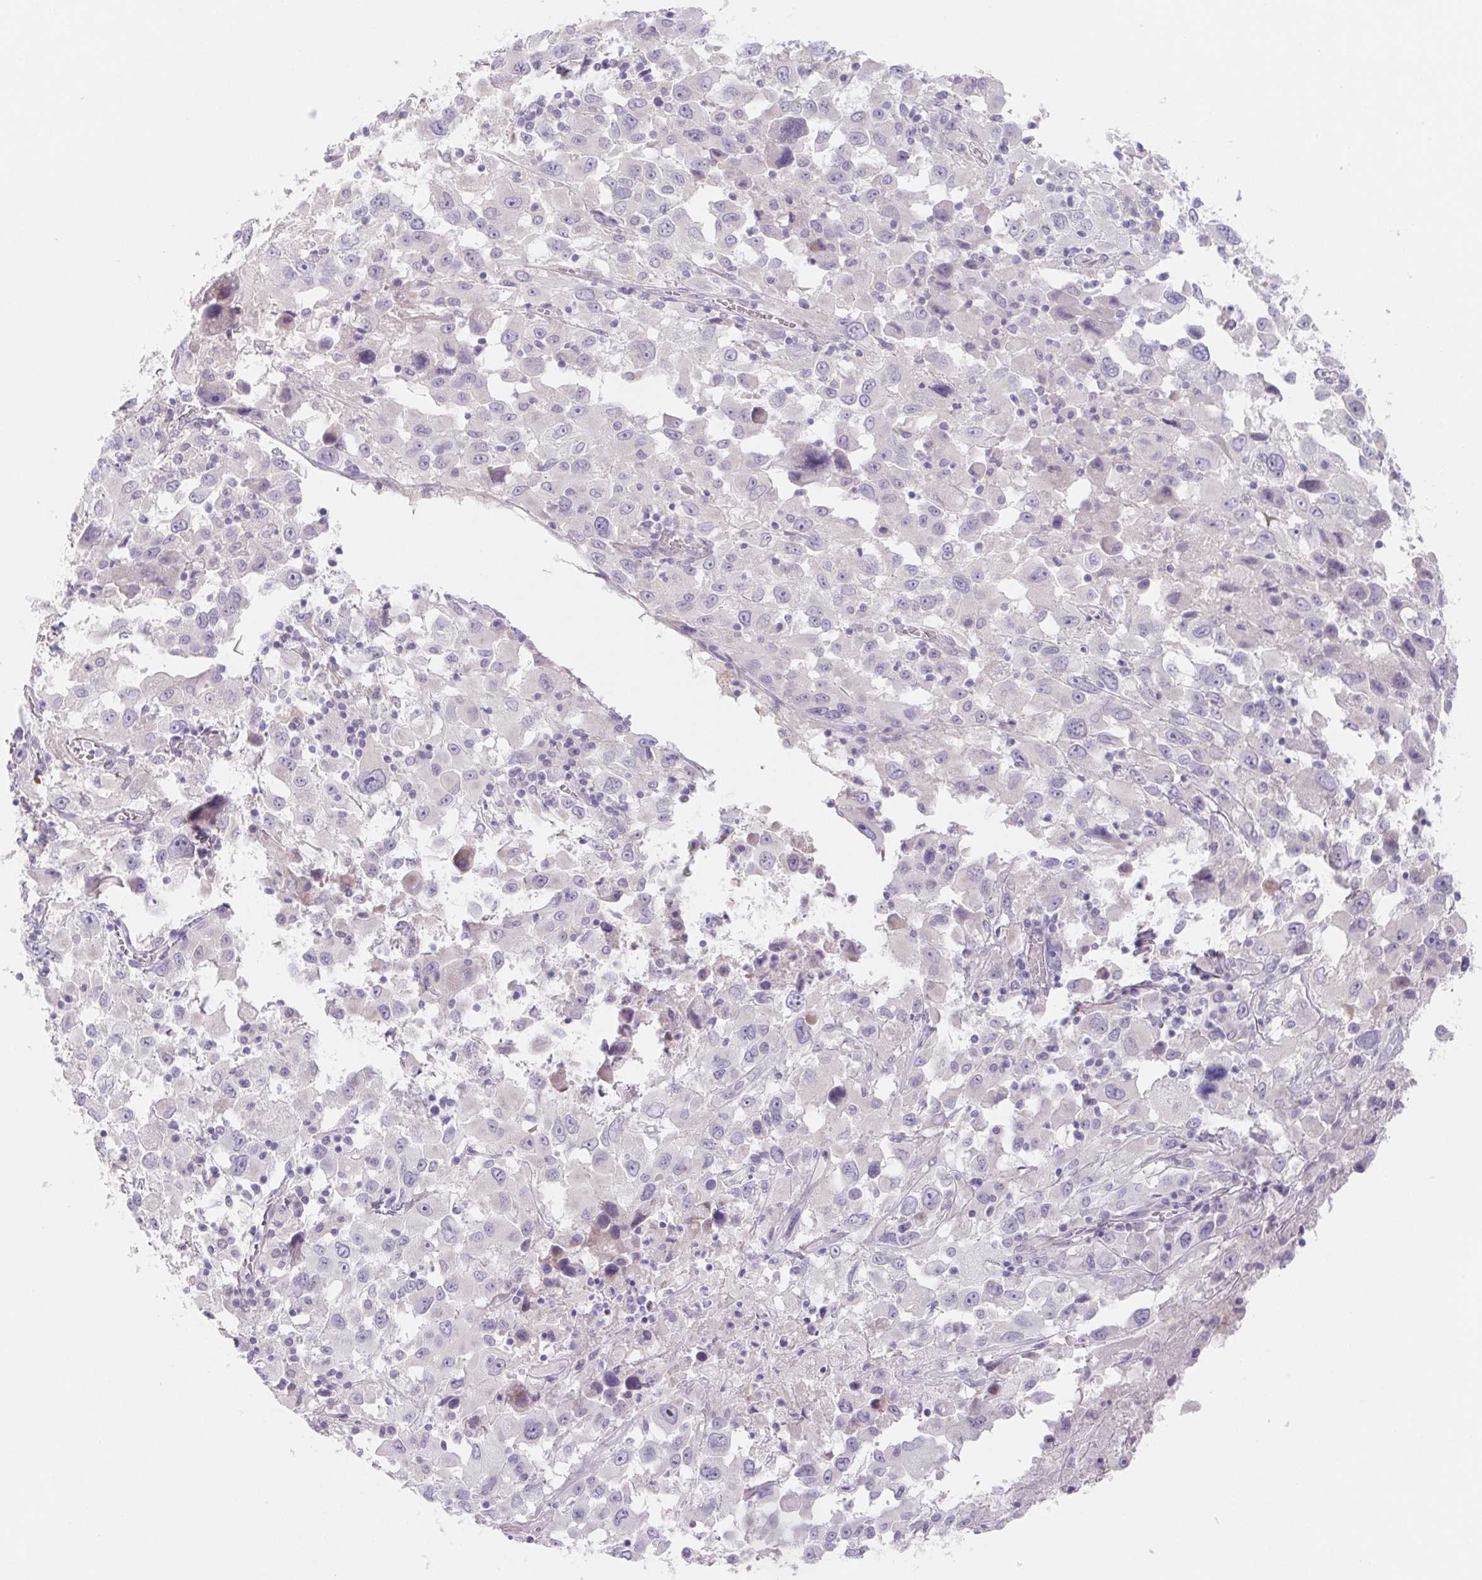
{"staining": {"intensity": "negative", "quantity": "none", "location": "none"}, "tissue": "melanoma", "cell_type": "Tumor cells", "image_type": "cancer", "snomed": [{"axis": "morphology", "description": "Malignant melanoma, Metastatic site"}, {"axis": "topography", "description": "Soft tissue"}], "caption": "IHC of melanoma displays no expression in tumor cells.", "gene": "CTNND2", "patient": {"sex": "male", "age": 50}}